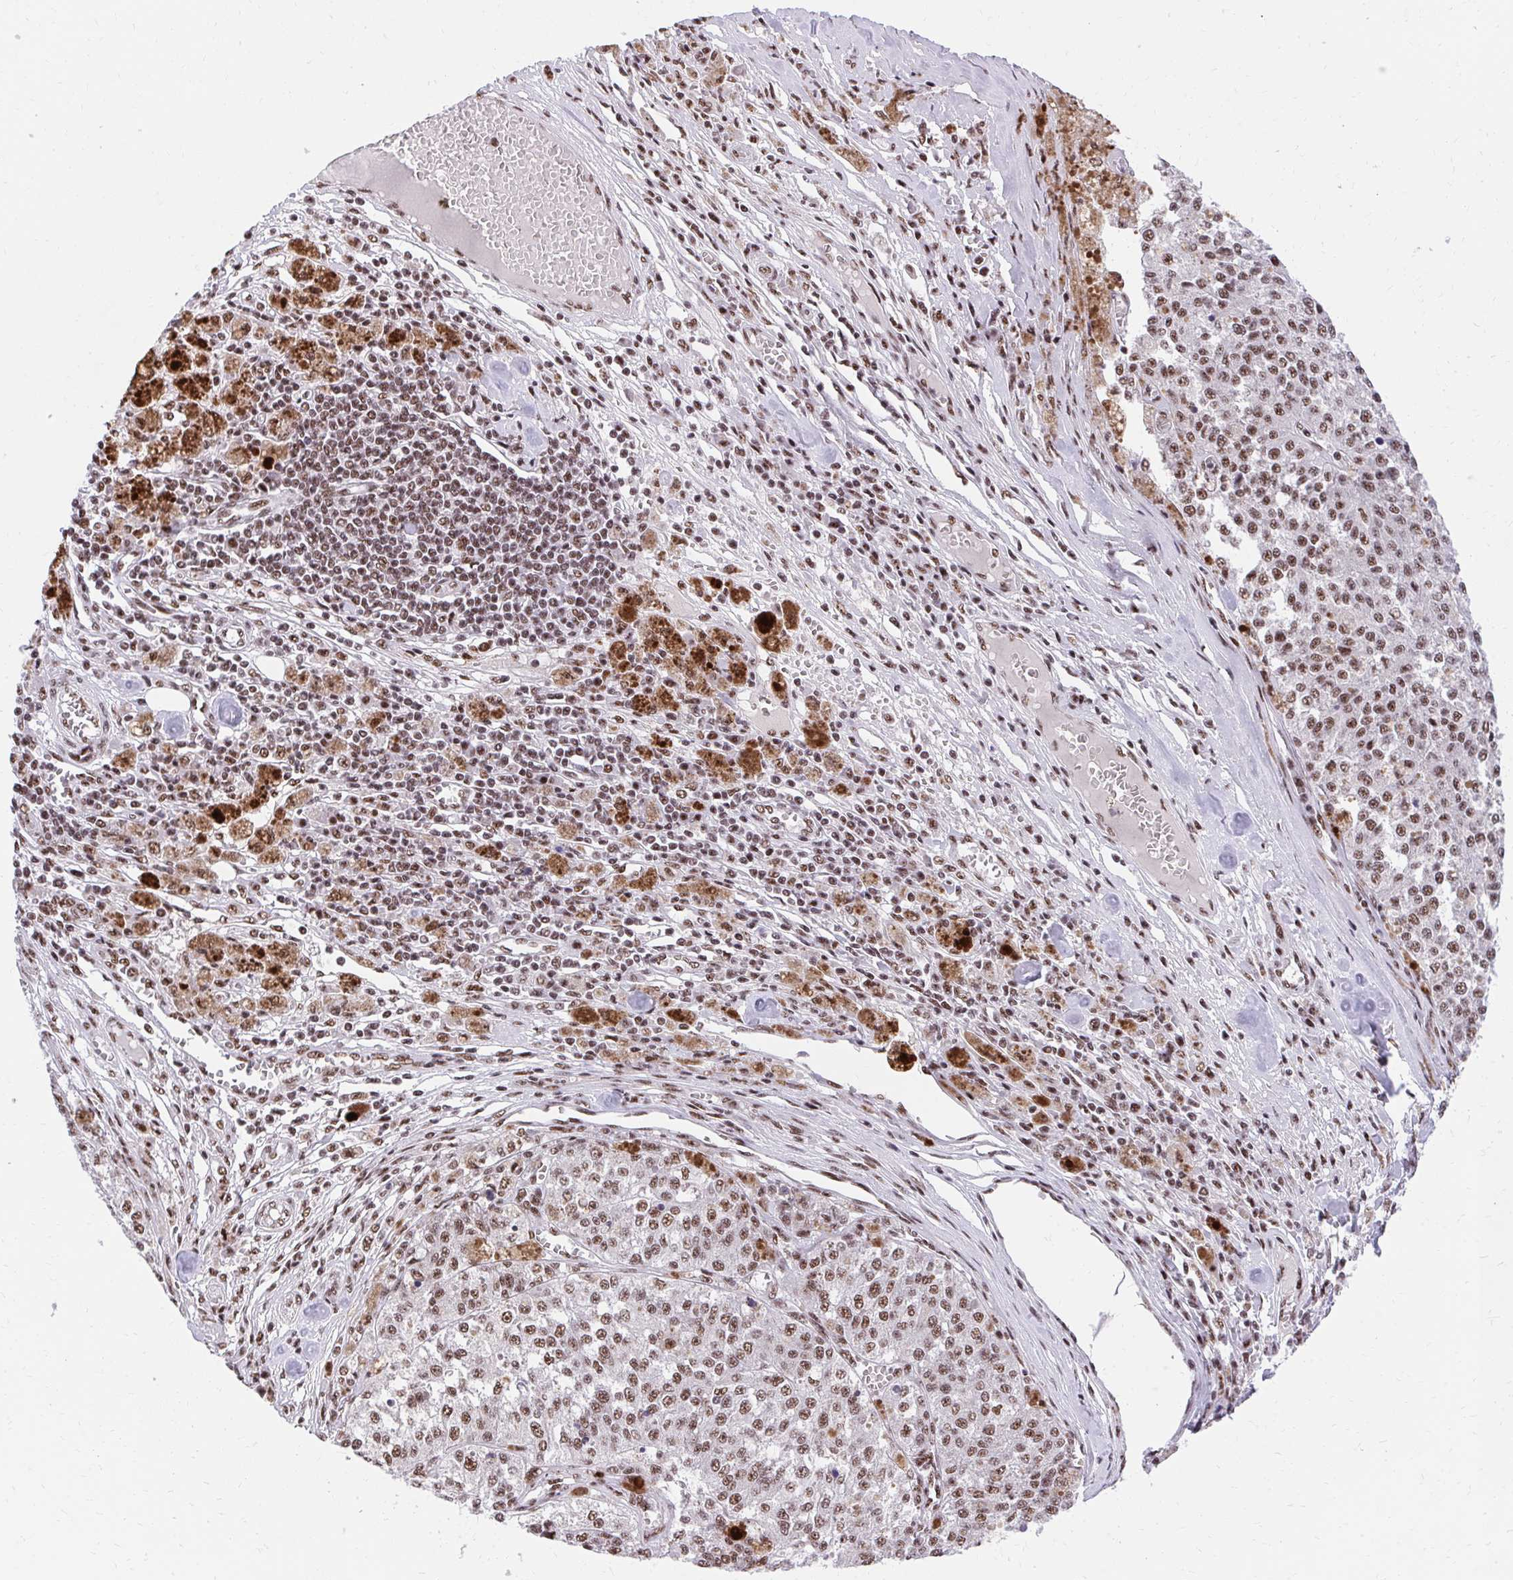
{"staining": {"intensity": "moderate", "quantity": ">75%", "location": "nuclear"}, "tissue": "melanoma", "cell_type": "Tumor cells", "image_type": "cancer", "snomed": [{"axis": "morphology", "description": "Malignant melanoma, Metastatic site"}, {"axis": "topography", "description": "Lymph node"}], "caption": "Tumor cells demonstrate medium levels of moderate nuclear expression in approximately >75% of cells in human malignant melanoma (metastatic site).", "gene": "SYNE4", "patient": {"sex": "female", "age": 64}}